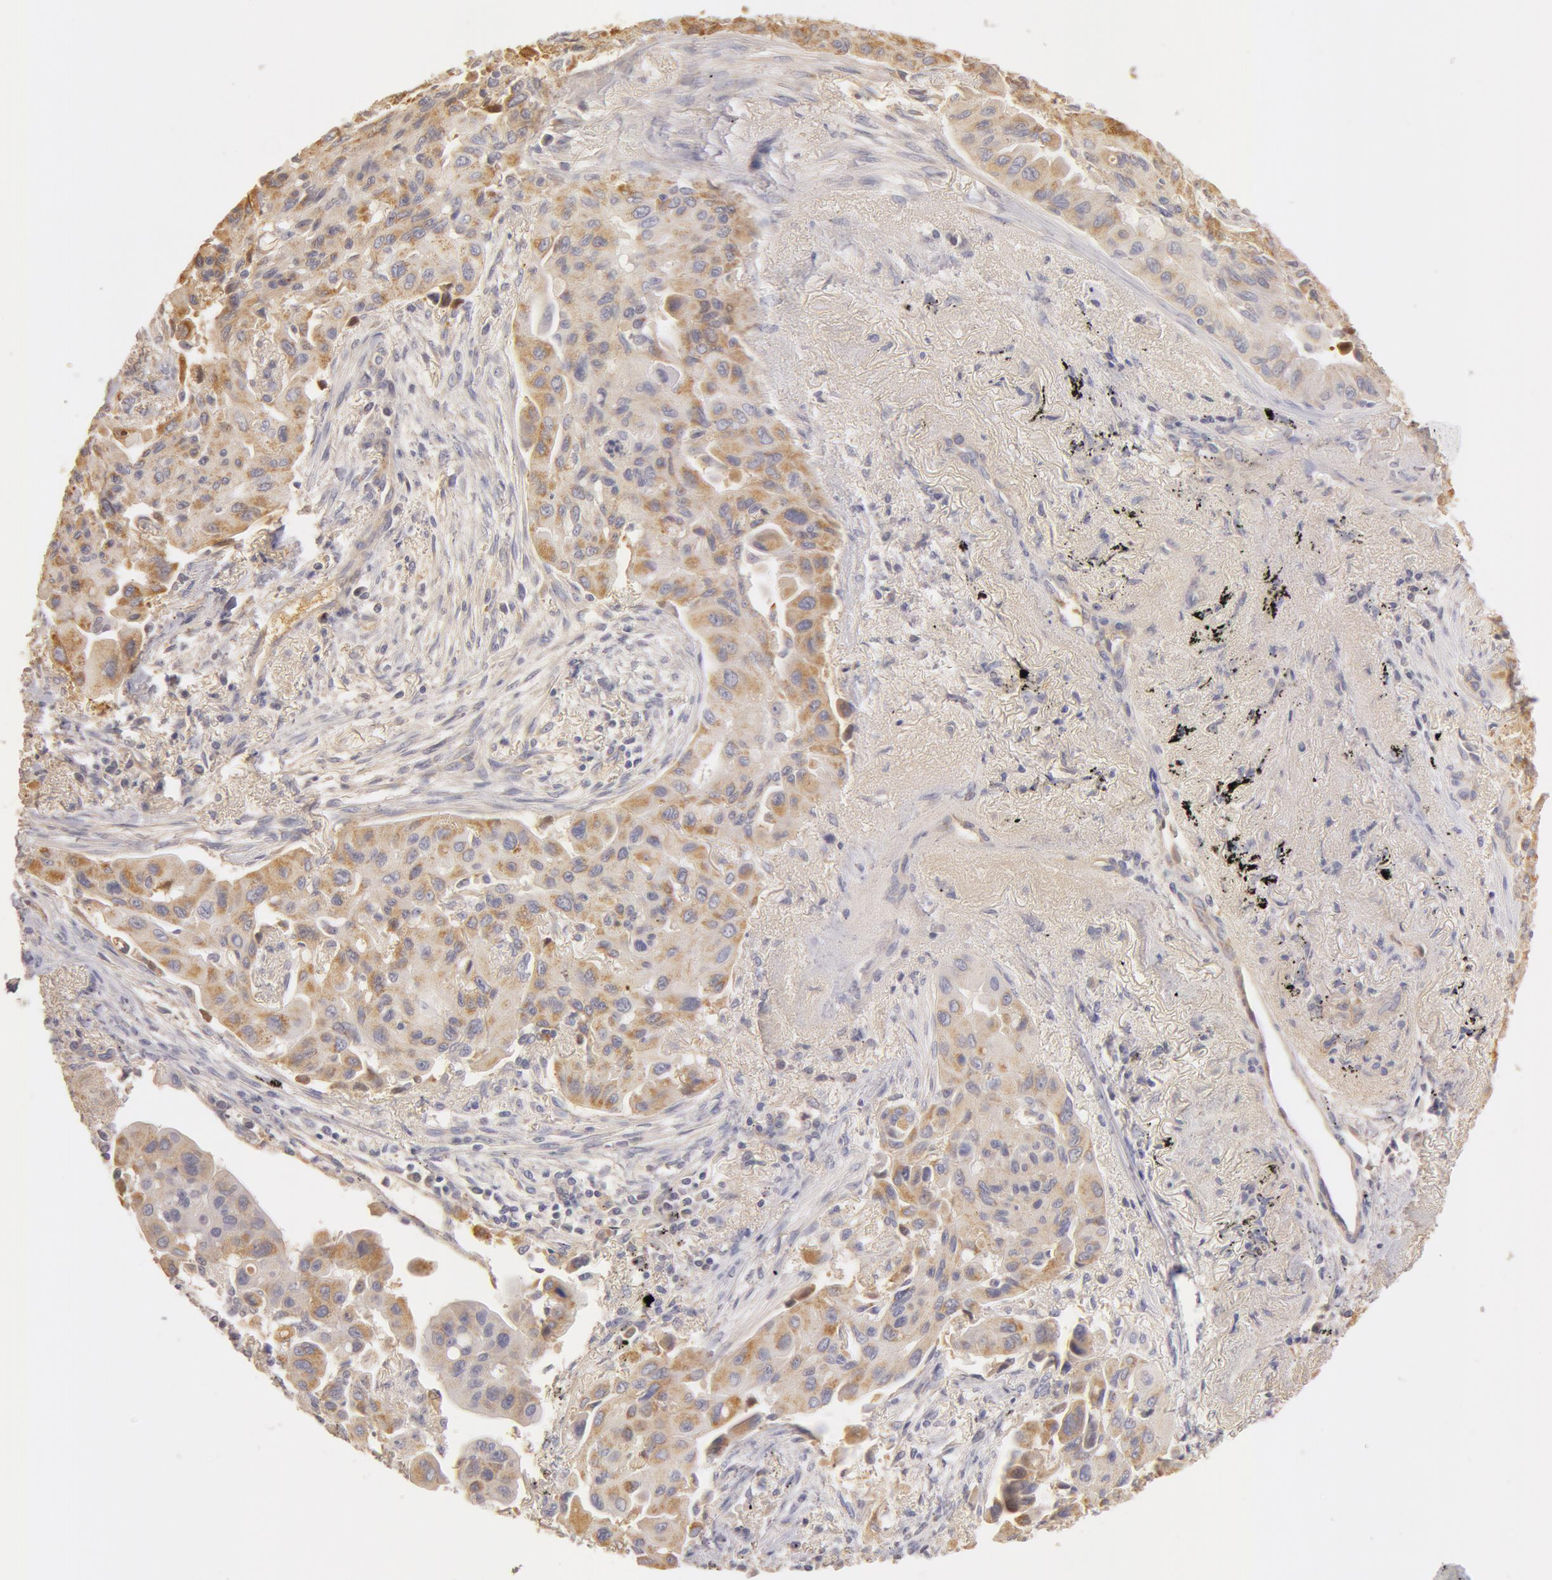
{"staining": {"intensity": "weak", "quantity": ">75%", "location": "cytoplasmic/membranous"}, "tissue": "lung cancer", "cell_type": "Tumor cells", "image_type": "cancer", "snomed": [{"axis": "morphology", "description": "Adenocarcinoma, NOS"}, {"axis": "topography", "description": "Lung"}], "caption": "Protein expression analysis of lung cancer displays weak cytoplasmic/membranous positivity in about >75% of tumor cells.", "gene": "TF", "patient": {"sex": "male", "age": 68}}